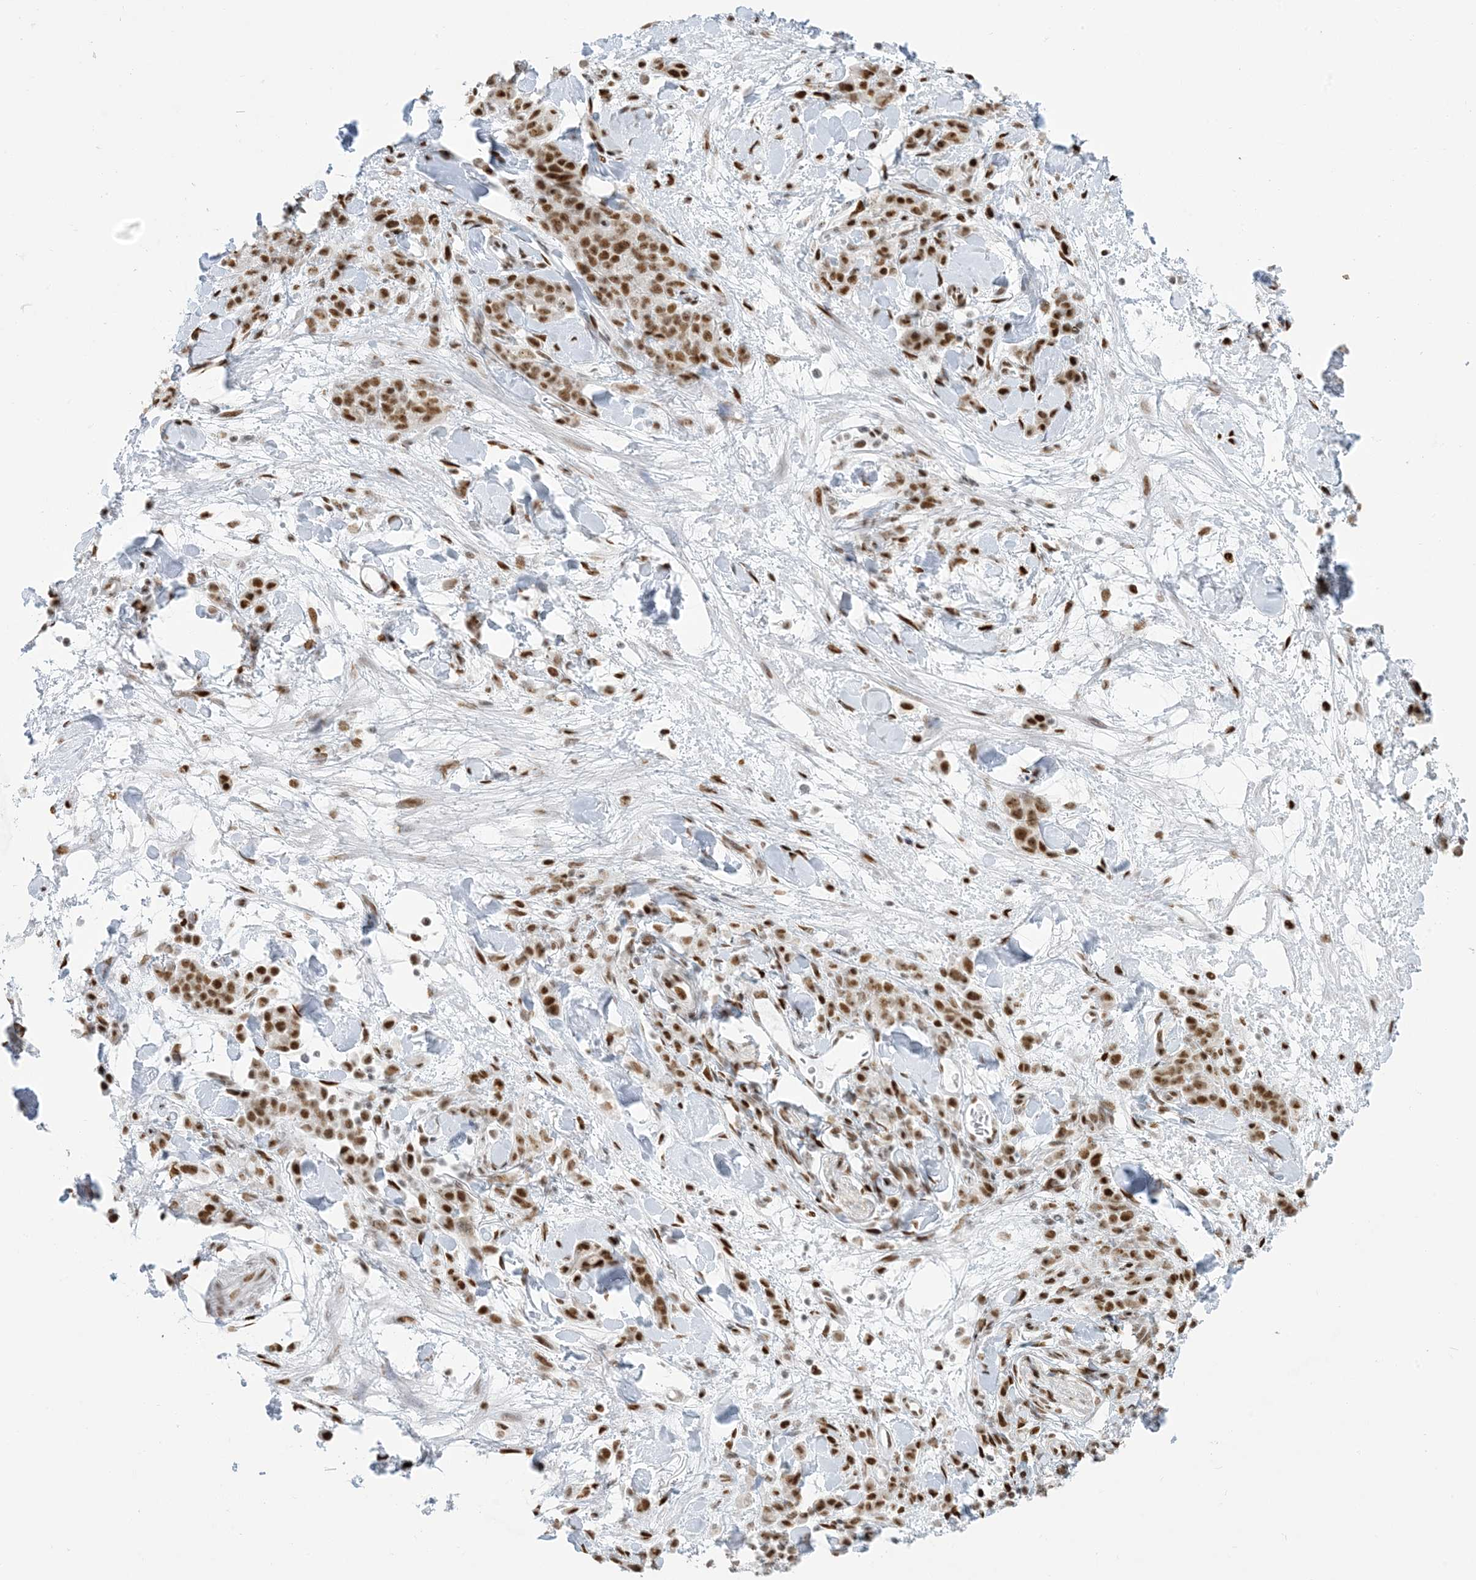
{"staining": {"intensity": "moderate", "quantity": ">75%", "location": "nuclear"}, "tissue": "stomach cancer", "cell_type": "Tumor cells", "image_type": "cancer", "snomed": [{"axis": "morphology", "description": "Normal tissue, NOS"}, {"axis": "morphology", "description": "Adenocarcinoma, NOS"}, {"axis": "topography", "description": "Stomach"}], "caption": "High-magnification brightfield microscopy of stomach cancer (adenocarcinoma) stained with DAB (3,3'-diaminobenzidine) (brown) and counterstained with hematoxylin (blue). tumor cells exhibit moderate nuclear staining is present in approximately>75% of cells. The staining was performed using DAB (3,3'-diaminobenzidine), with brown indicating positive protein expression. Nuclei are stained blue with hematoxylin.", "gene": "STAG1", "patient": {"sex": "male", "age": 82}}